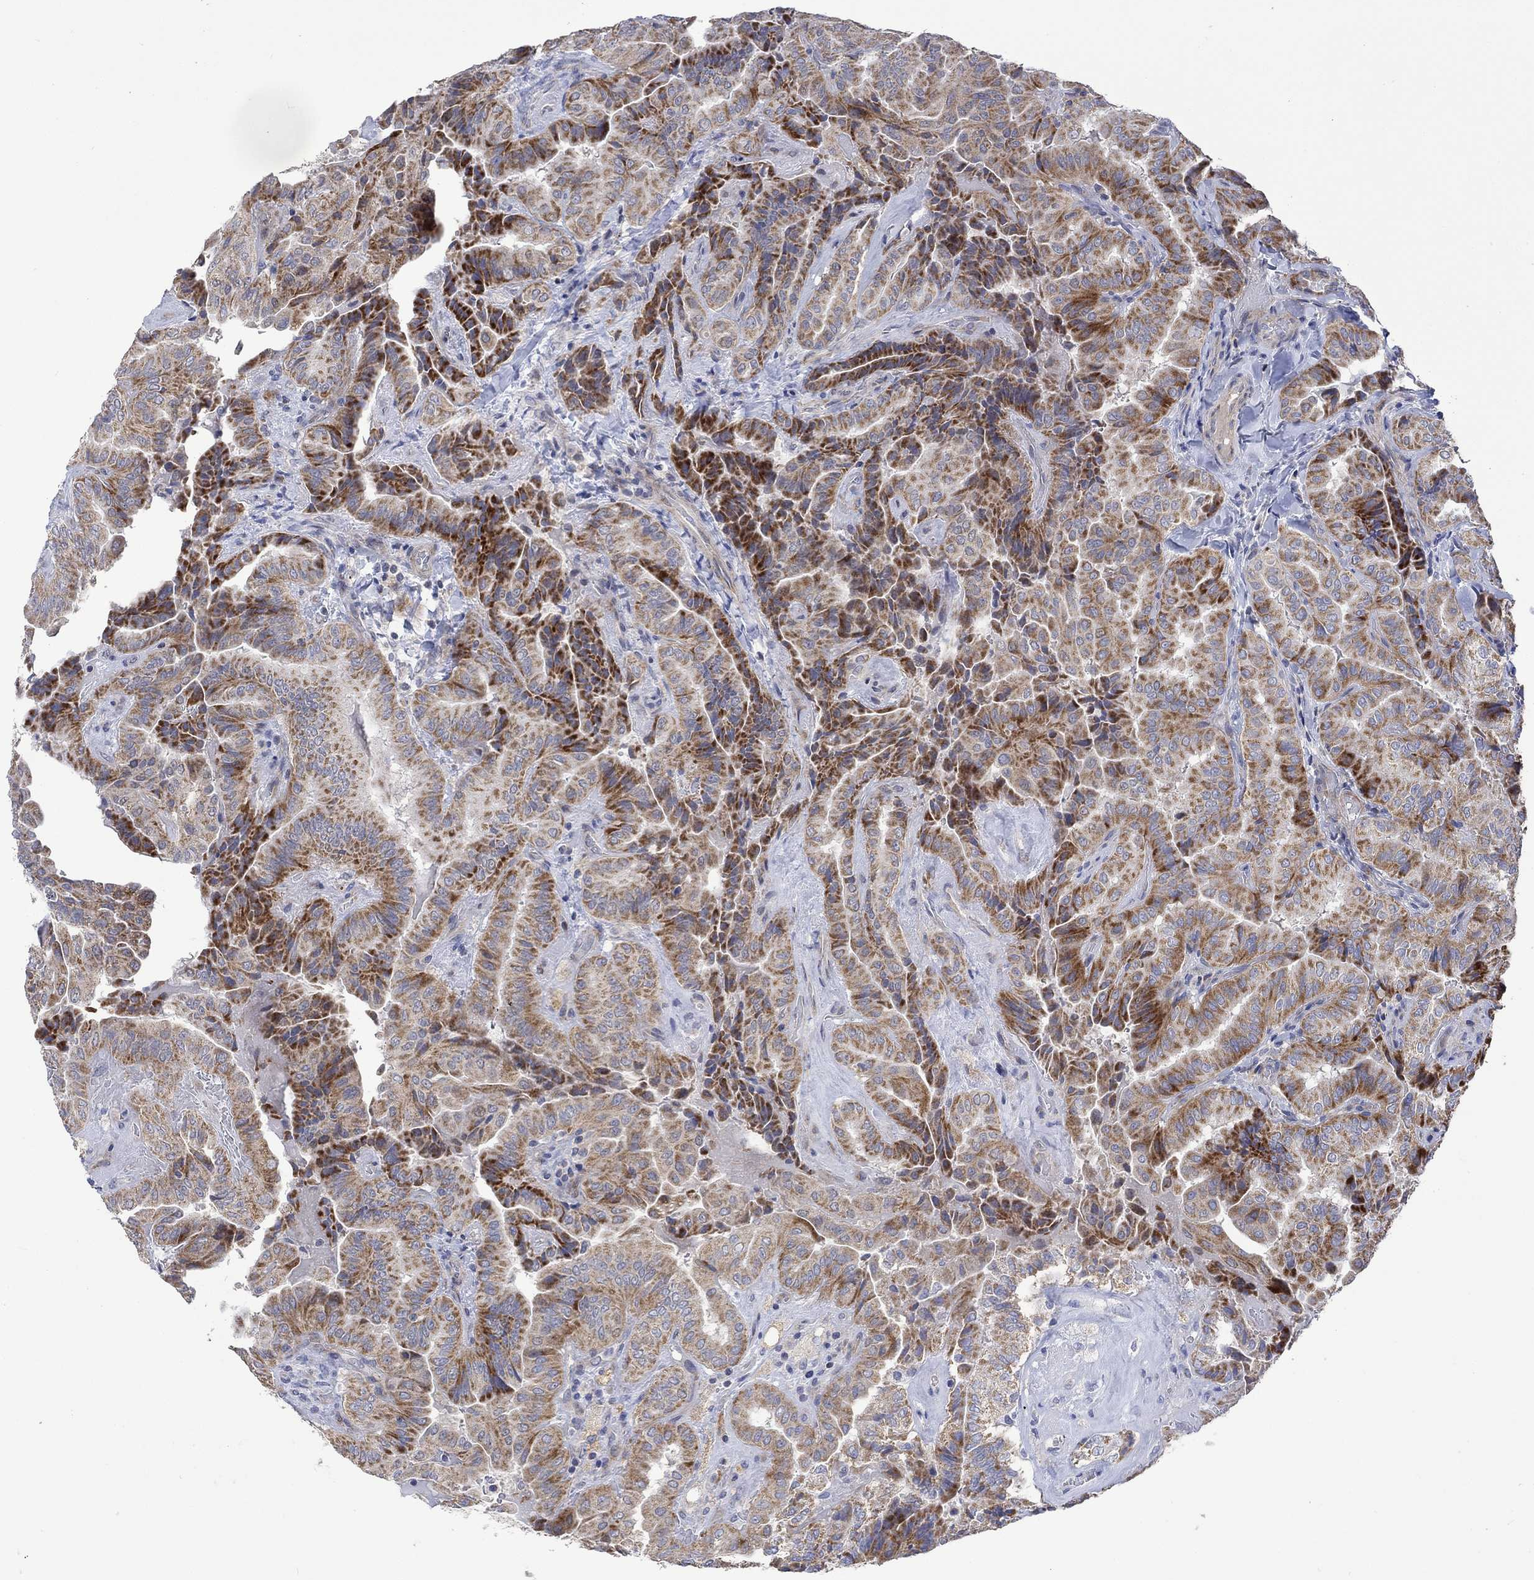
{"staining": {"intensity": "strong", "quantity": "25%-75%", "location": "cytoplasmic/membranous"}, "tissue": "thyroid cancer", "cell_type": "Tumor cells", "image_type": "cancer", "snomed": [{"axis": "morphology", "description": "Papillary adenocarcinoma, NOS"}, {"axis": "topography", "description": "Thyroid gland"}], "caption": "The immunohistochemical stain shows strong cytoplasmic/membranous expression in tumor cells of thyroid papillary adenocarcinoma tissue.", "gene": "SLC48A1", "patient": {"sex": "female", "age": 68}}